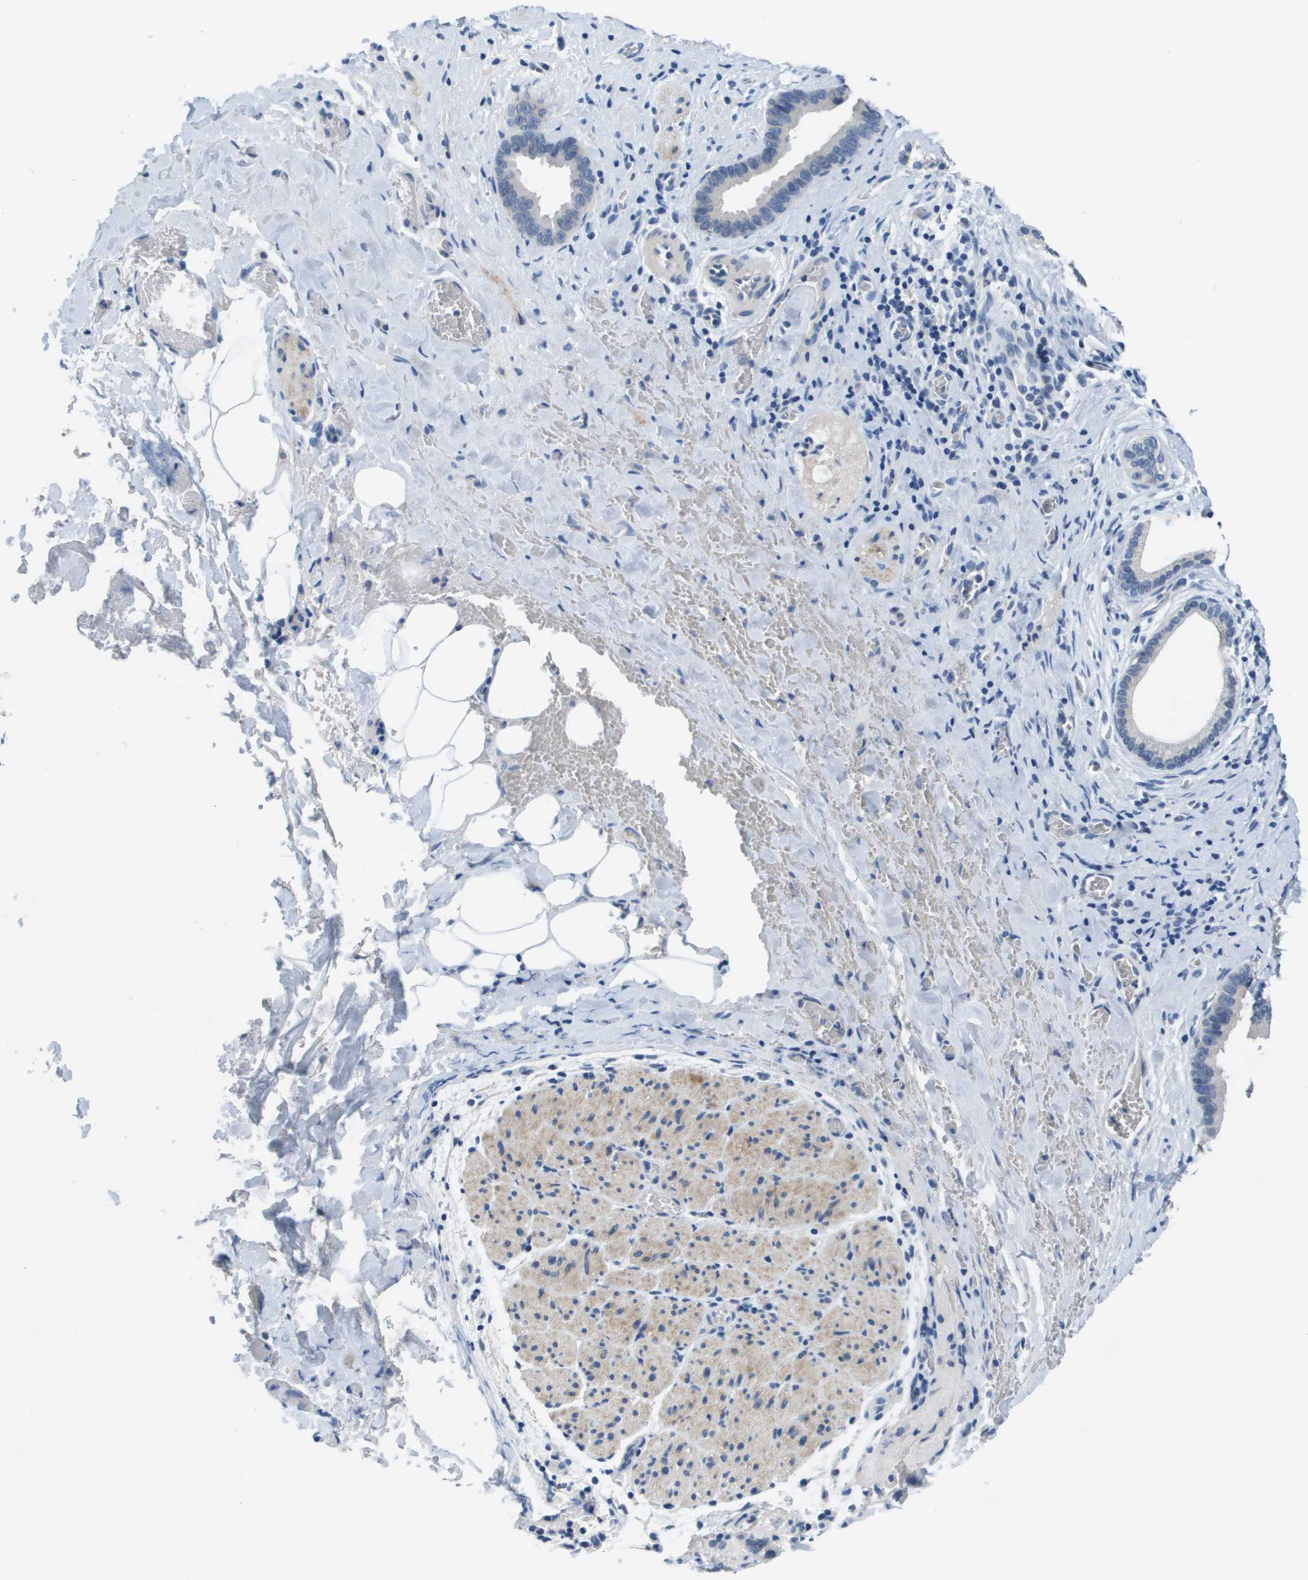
{"staining": {"intensity": "negative", "quantity": "none", "location": "none"}, "tissue": "liver cancer", "cell_type": "Tumor cells", "image_type": "cancer", "snomed": [{"axis": "morphology", "description": "Cholangiocarcinoma"}, {"axis": "topography", "description": "Liver"}], "caption": "Image shows no protein positivity in tumor cells of liver cholangiocarcinoma tissue.", "gene": "NCS1", "patient": {"sex": "female", "age": 55}}